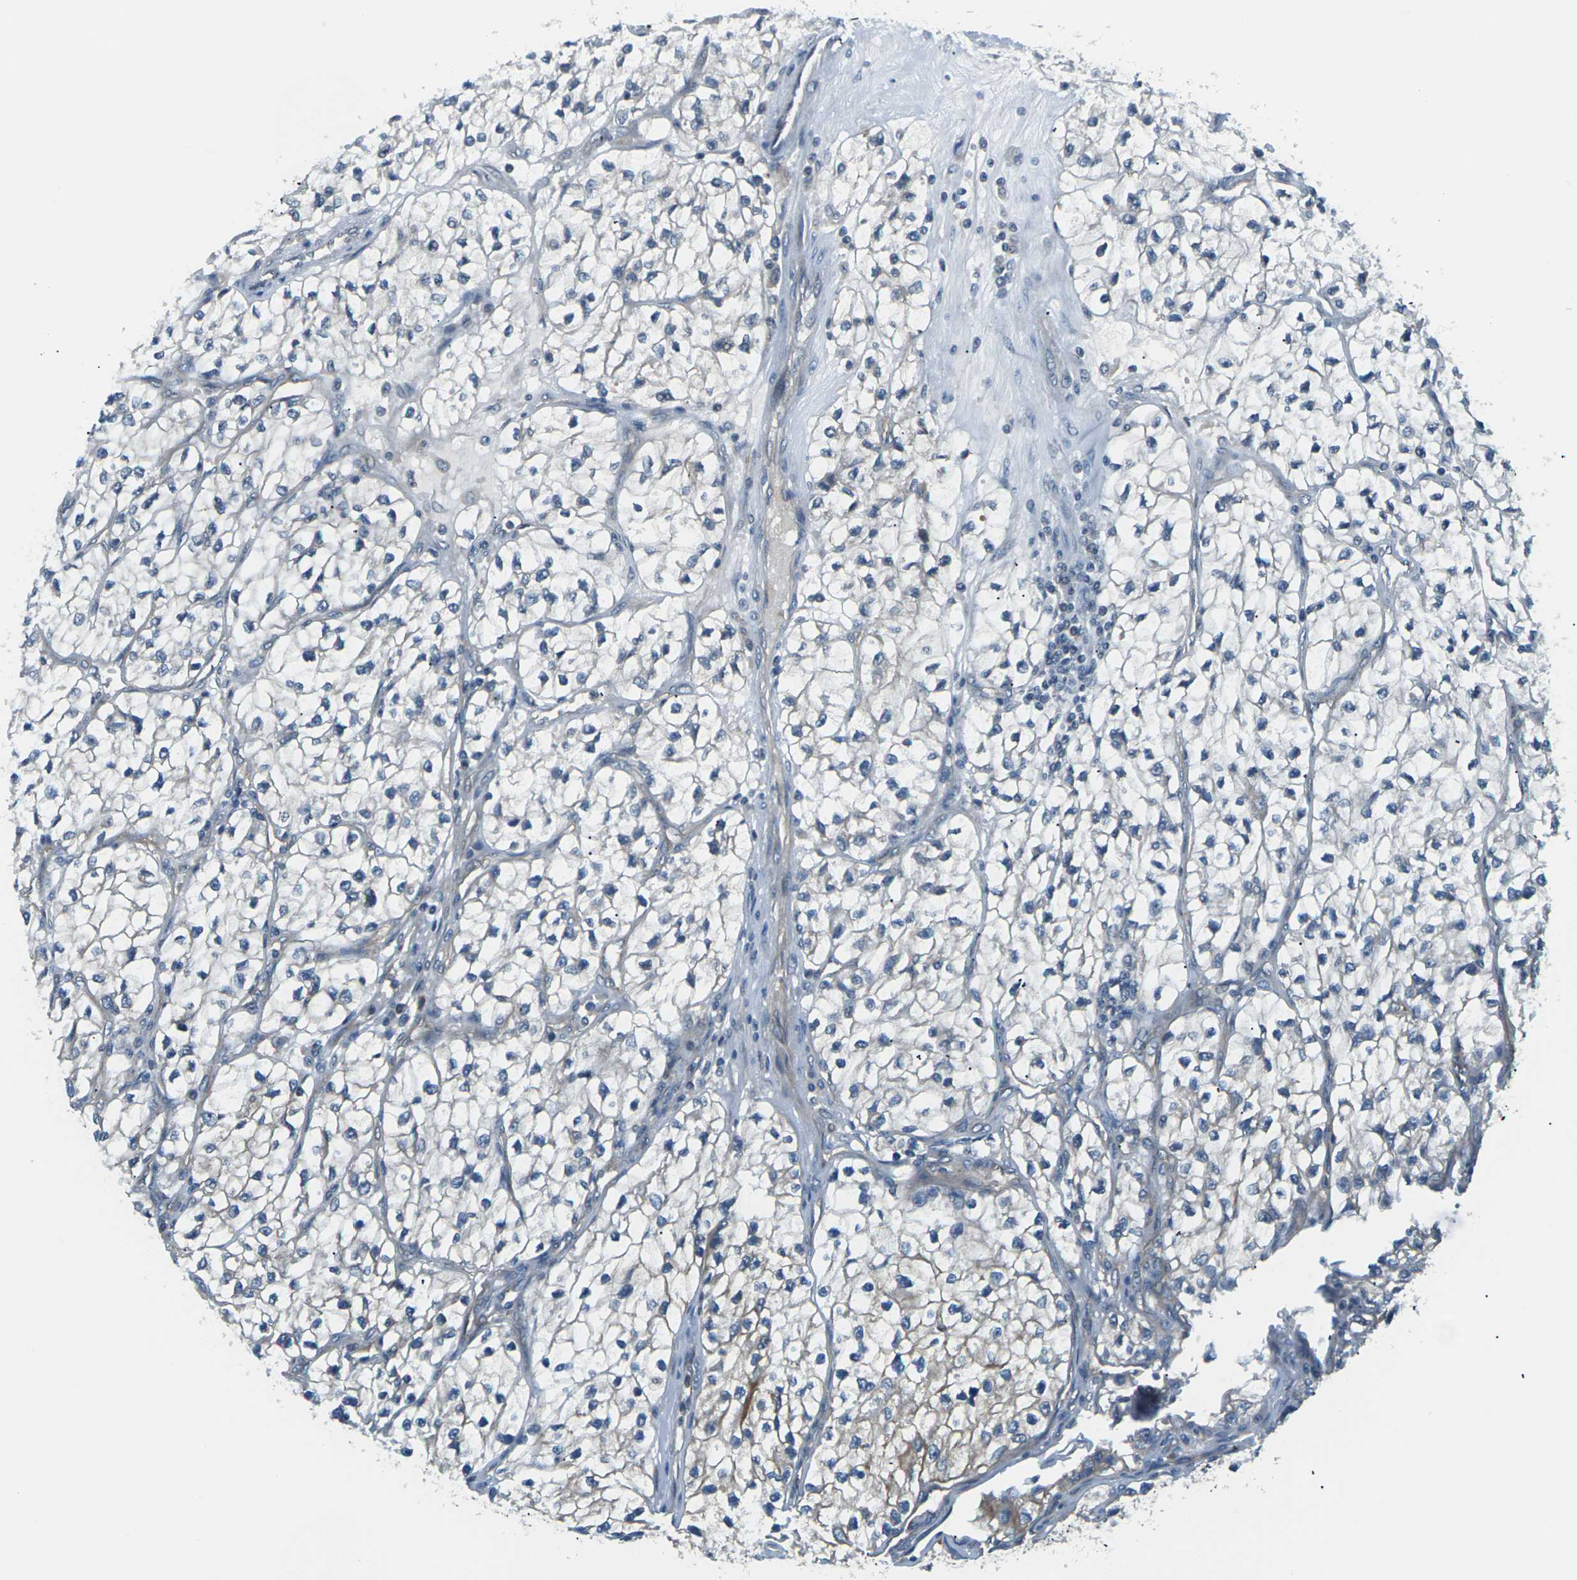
{"staining": {"intensity": "negative", "quantity": "none", "location": "none"}, "tissue": "renal cancer", "cell_type": "Tumor cells", "image_type": "cancer", "snomed": [{"axis": "morphology", "description": "Adenocarcinoma, NOS"}, {"axis": "topography", "description": "Kidney"}], "caption": "Renal adenocarcinoma was stained to show a protein in brown. There is no significant staining in tumor cells. The staining is performed using DAB (3,3'-diaminobenzidine) brown chromogen with nuclei counter-stained in using hematoxylin.", "gene": "SLC13A3", "patient": {"sex": "female", "age": 57}}